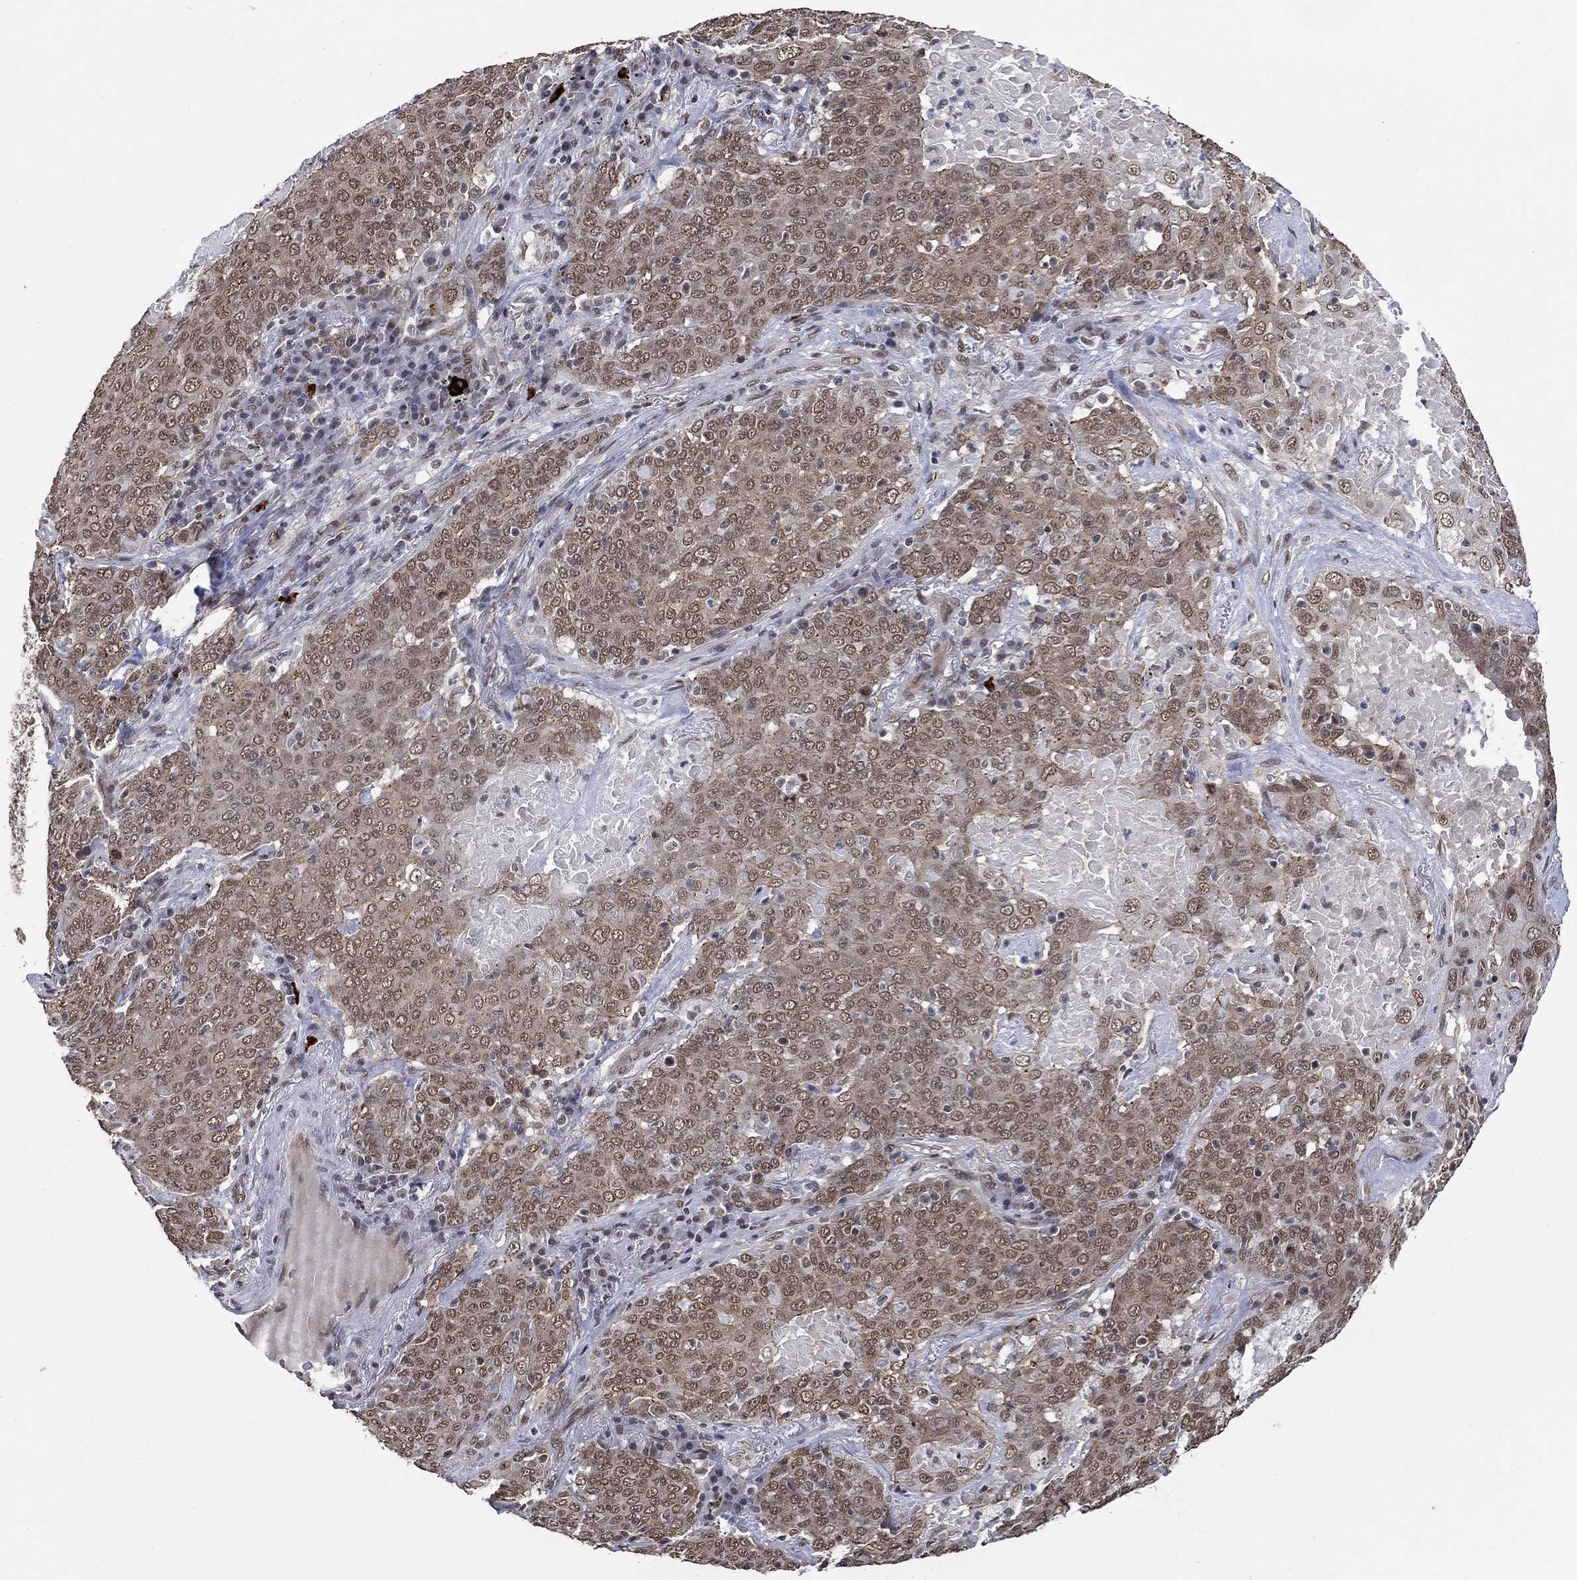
{"staining": {"intensity": "weak", "quantity": "25%-75%", "location": "nuclear"}, "tissue": "lung cancer", "cell_type": "Tumor cells", "image_type": "cancer", "snomed": [{"axis": "morphology", "description": "Squamous cell carcinoma, NOS"}, {"axis": "topography", "description": "Lung"}], "caption": "Immunohistochemical staining of squamous cell carcinoma (lung) demonstrates low levels of weak nuclear protein positivity in approximately 25%-75% of tumor cells. The protein is stained brown, and the nuclei are stained in blue (DAB IHC with brightfield microscopy, high magnification).", "gene": "EHMT1", "patient": {"sex": "male", "age": 82}}